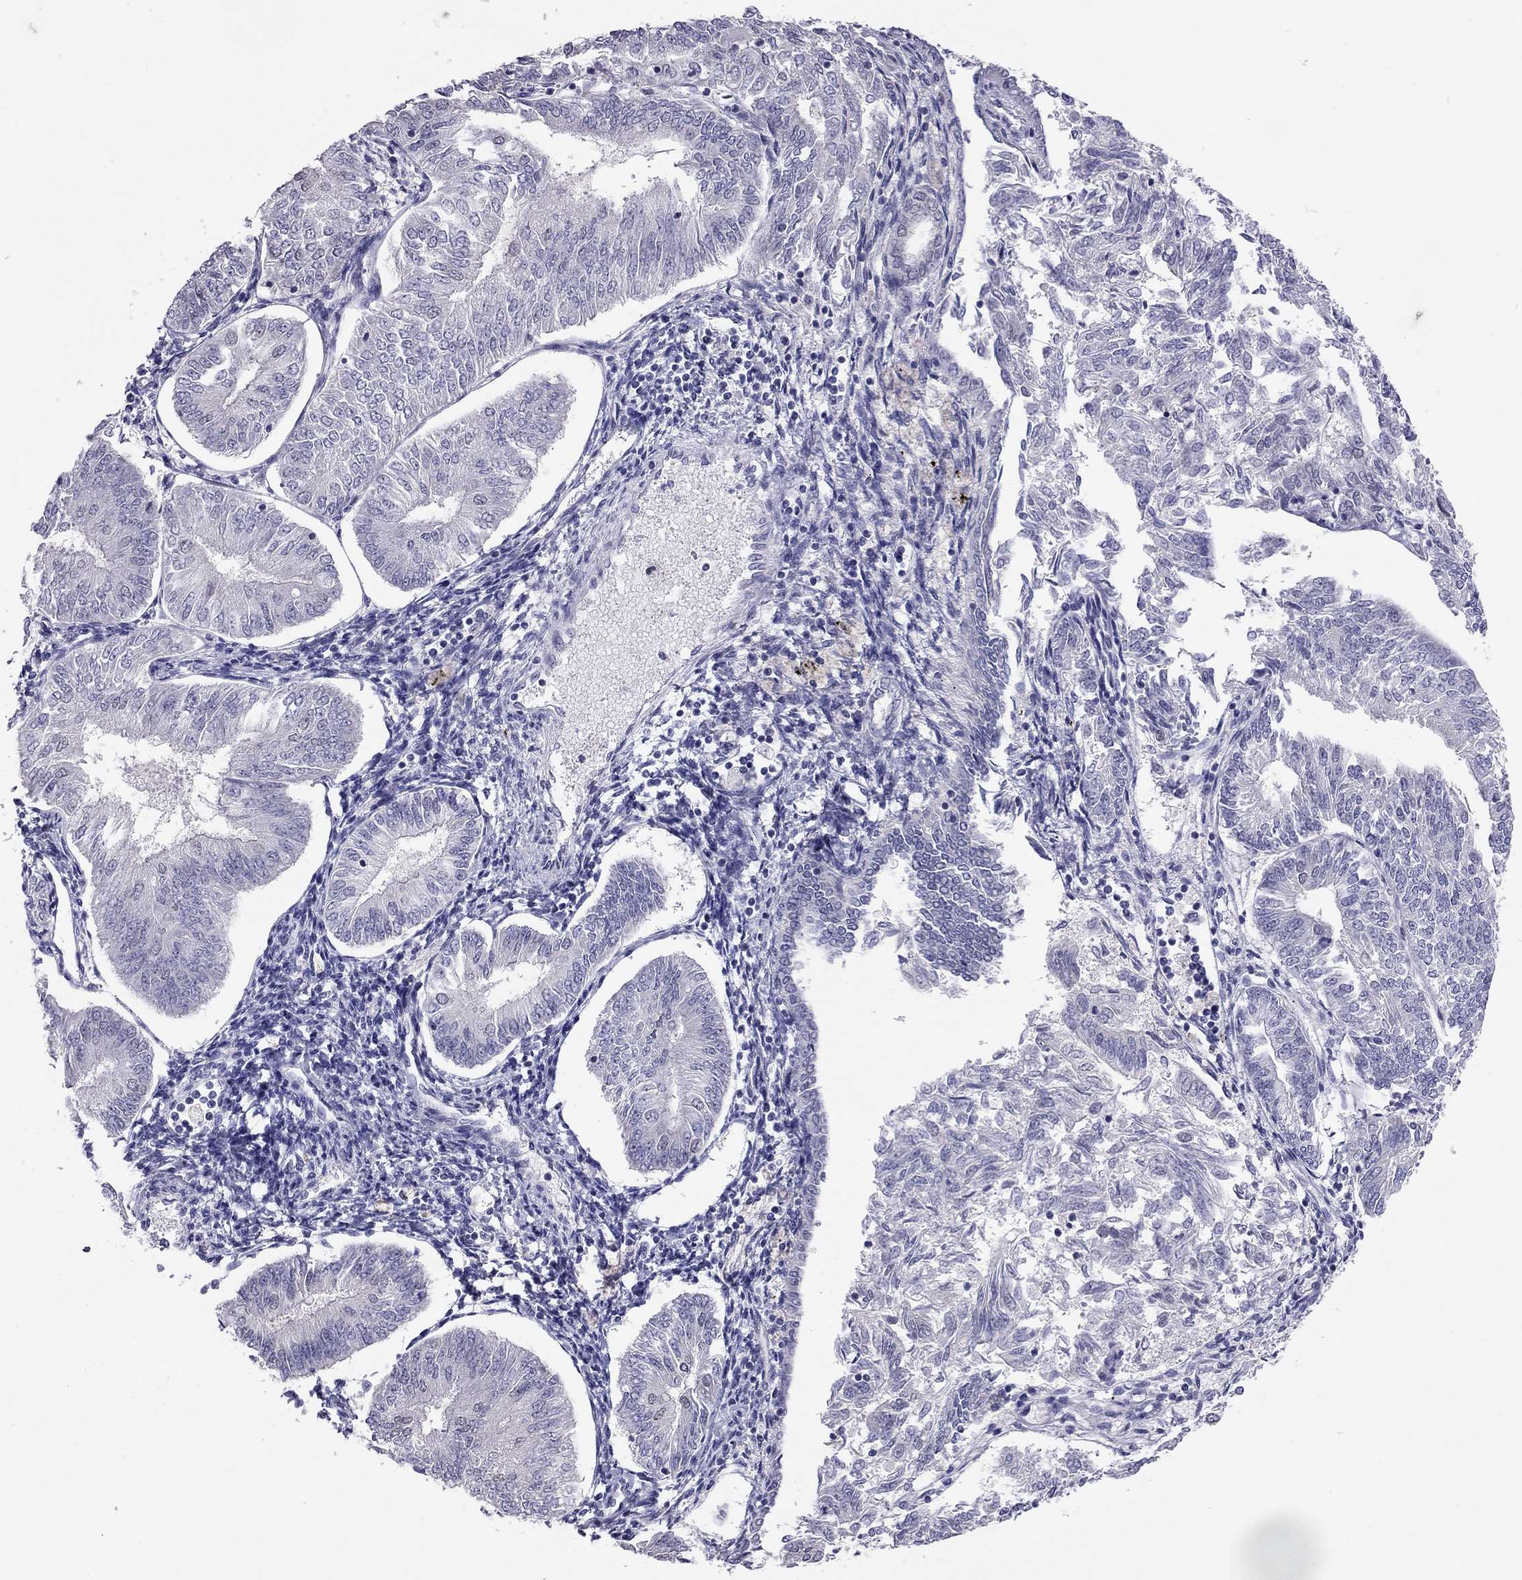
{"staining": {"intensity": "negative", "quantity": "none", "location": "none"}, "tissue": "endometrial cancer", "cell_type": "Tumor cells", "image_type": "cancer", "snomed": [{"axis": "morphology", "description": "Adenocarcinoma, NOS"}, {"axis": "topography", "description": "Endometrium"}], "caption": "A micrograph of human endometrial cancer (adenocarcinoma) is negative for staining in tumor cells.", "gene": "HSF2BP", "patient": {"sex": "female", "age": 58}}